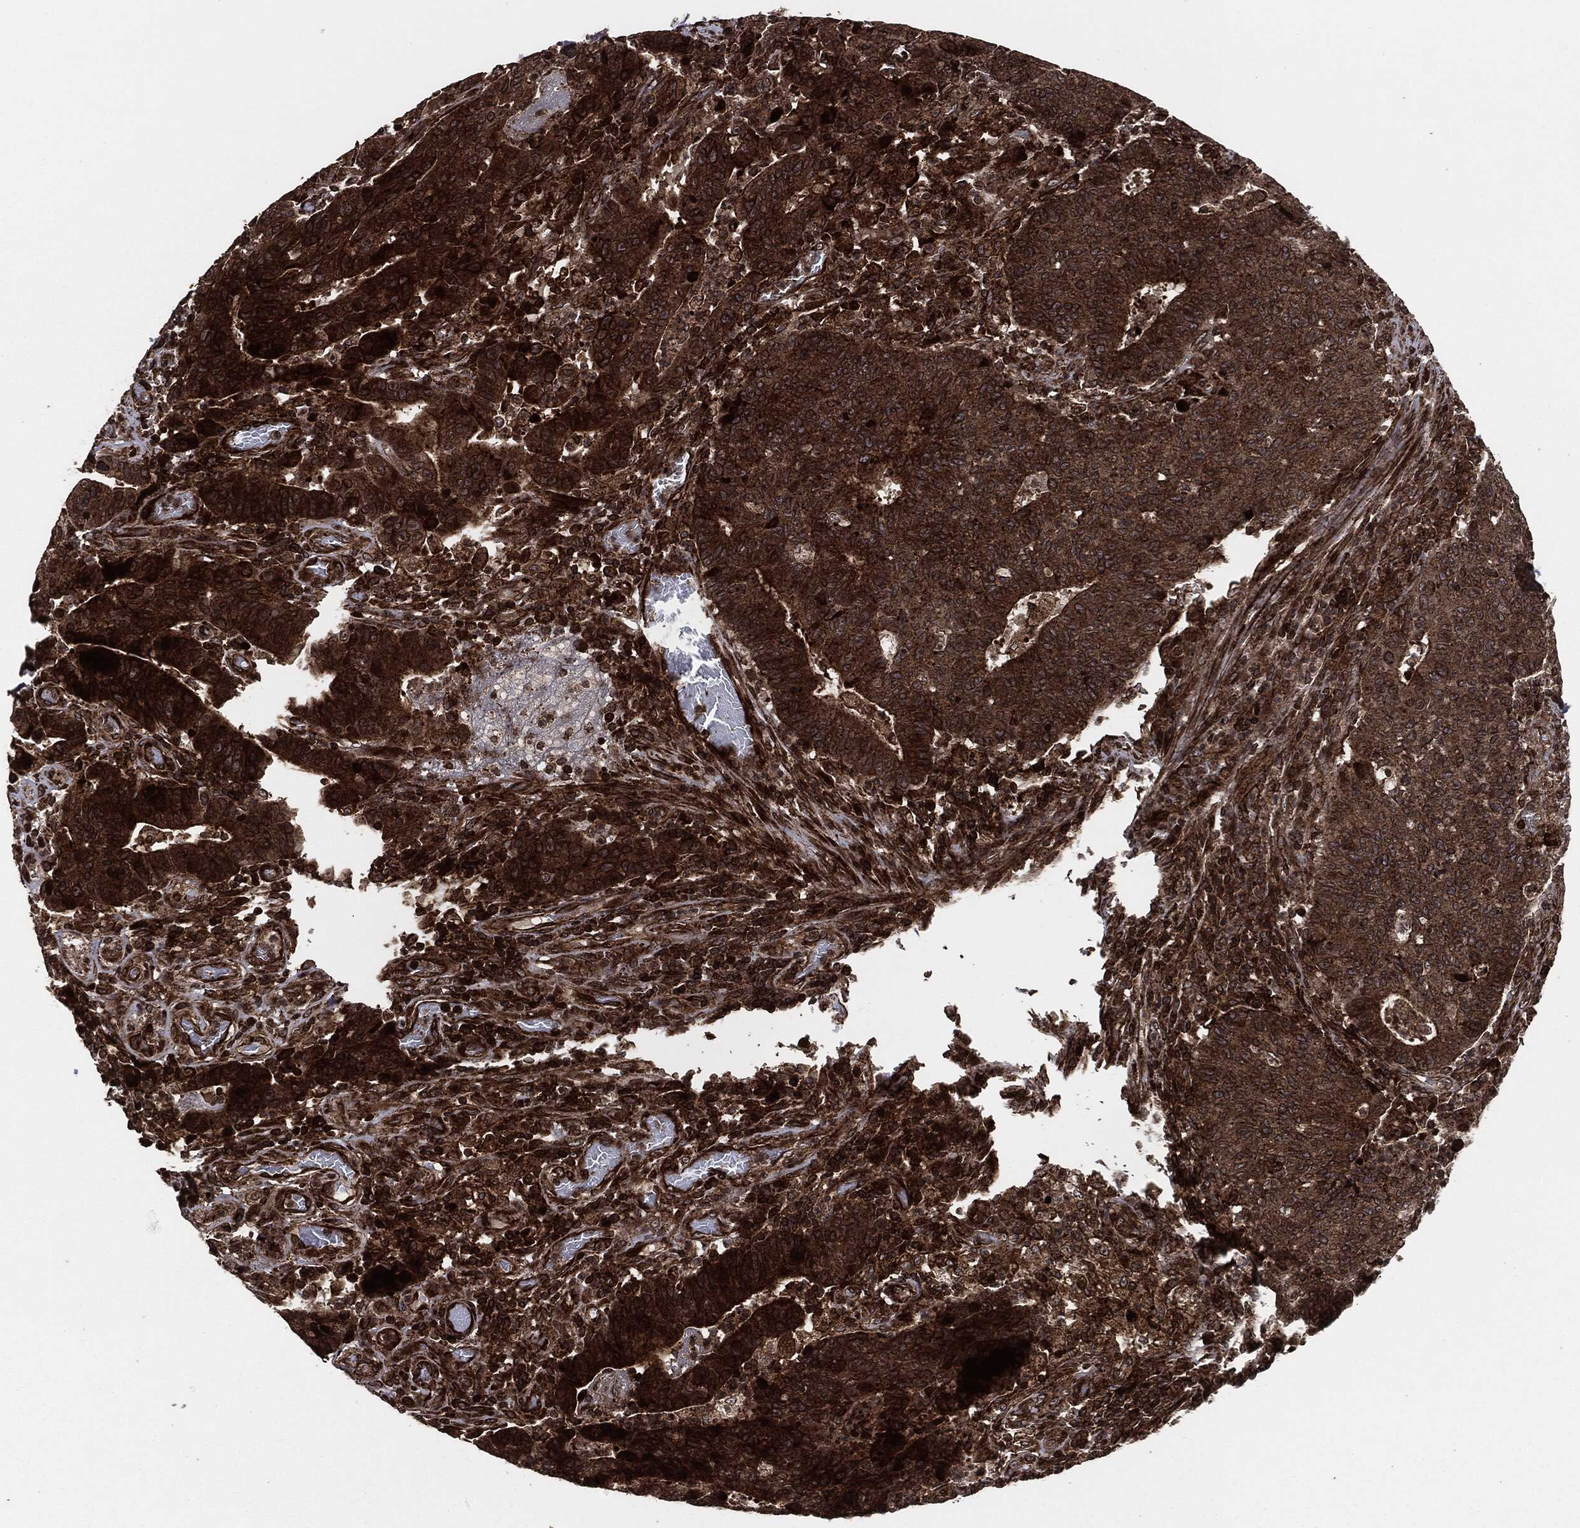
{"staining": {"intensity": "moderate", "quantity": ">75%", "location": "cytoplasmic/membranous"}, "tissue": "colorectal cancer", "cell_type": "Tumor cells", "image_type": "cancer", "snomed": [{"axis": "morphology", "description": "Adenocarcinoma, NOS"}, {"axis": "topography", "description": "Colon"}], "caption": "Moderate cytoplasmic/membranous positivity for a protein is seen in about >75% of tumor cells of adenocarcinoma (colorectal) using immunohistochemistry.", "gene": "IFIT1", "patient": {"sex": "female", "age": 75}}